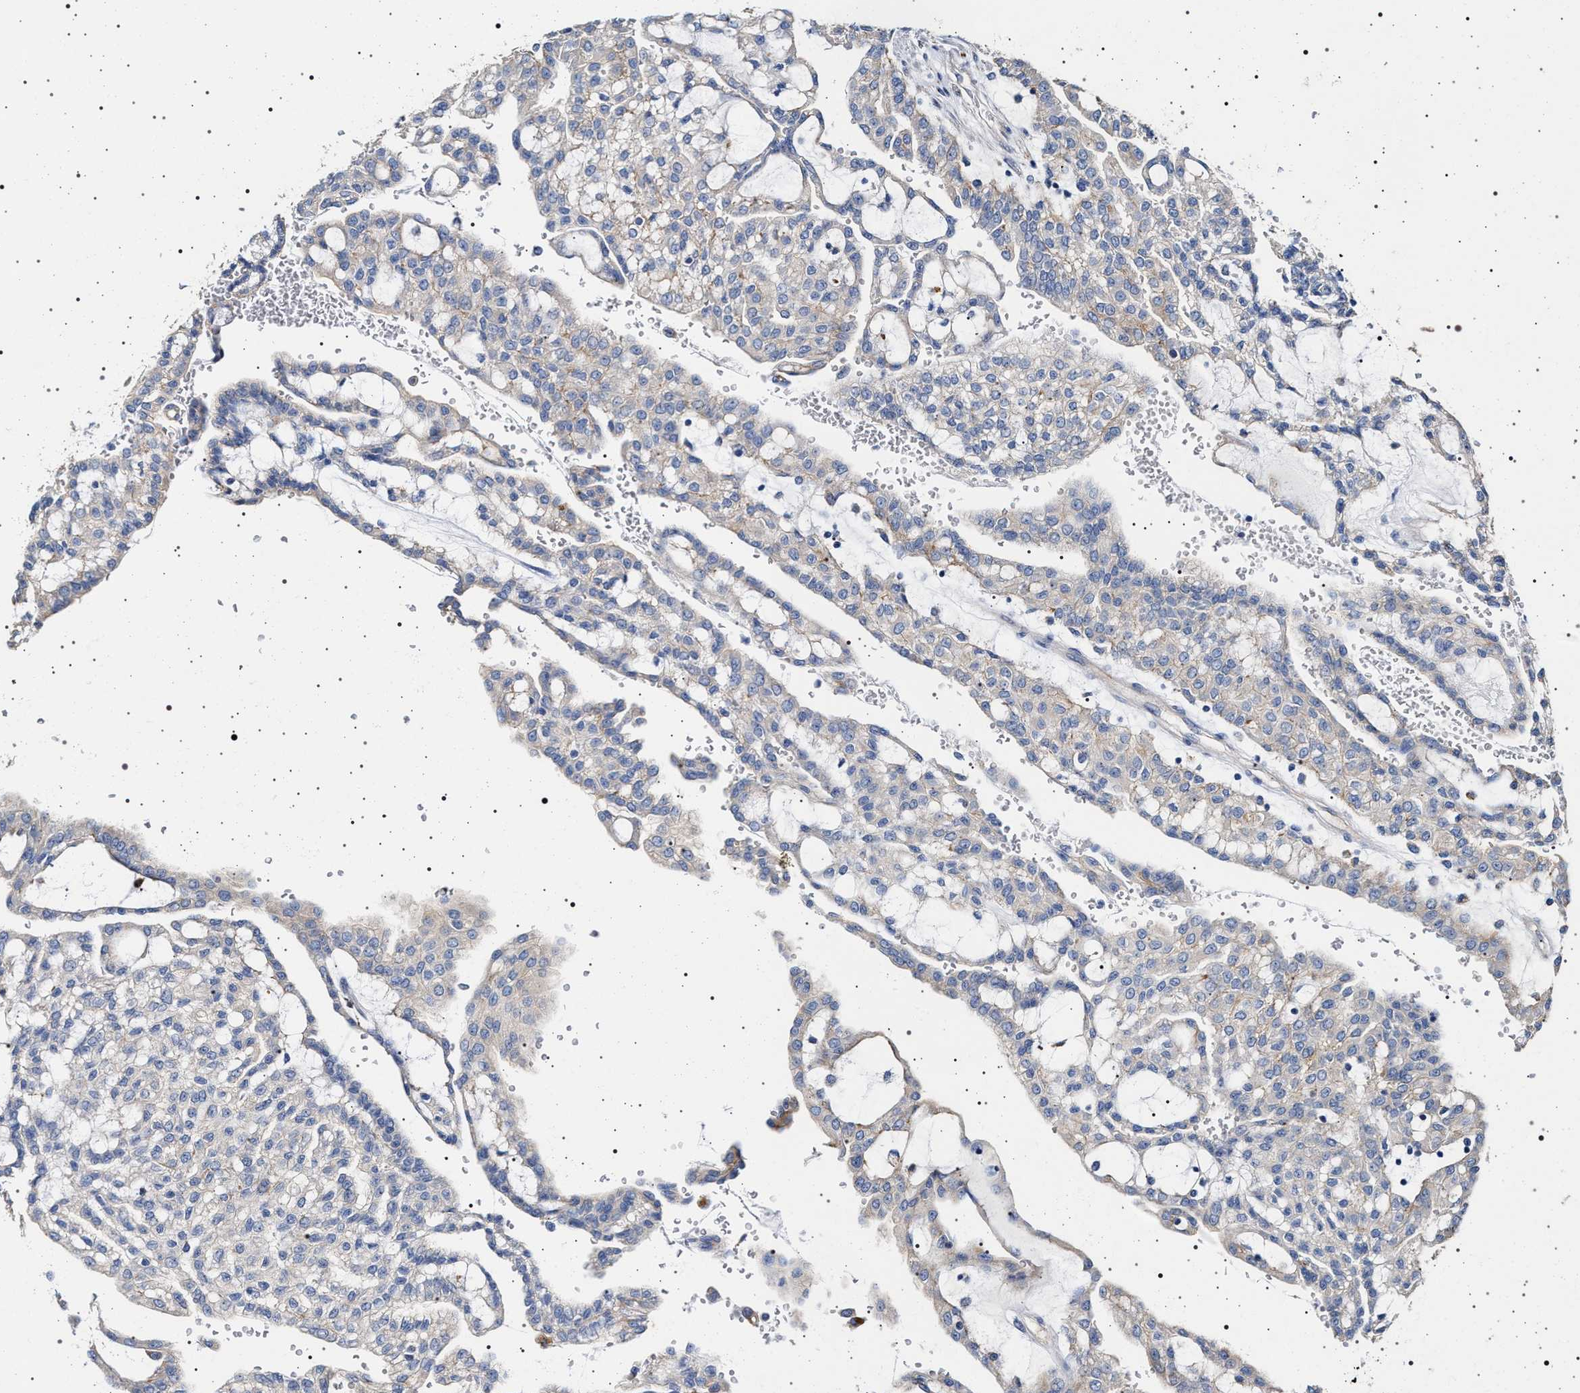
{"staining": {"intensity": "negative", "quantity": "none", "location": "none"}, "tissue": "renal cancer", "cell_type": "Tumor cells", "image_type": "cancer", "snomed": [{"axis": "morphology", "description": "Adenocarcinoma, NOS"}, {"axis": "topography", "description": "Kidney"}], "caption": "Renal cancer (adenocarcinoma) stained for a protein using immunohistochemistry shows no positivity tumor cells.", "gene": "NAALADL2", "patient": {"sex": "male", "age": 63}}